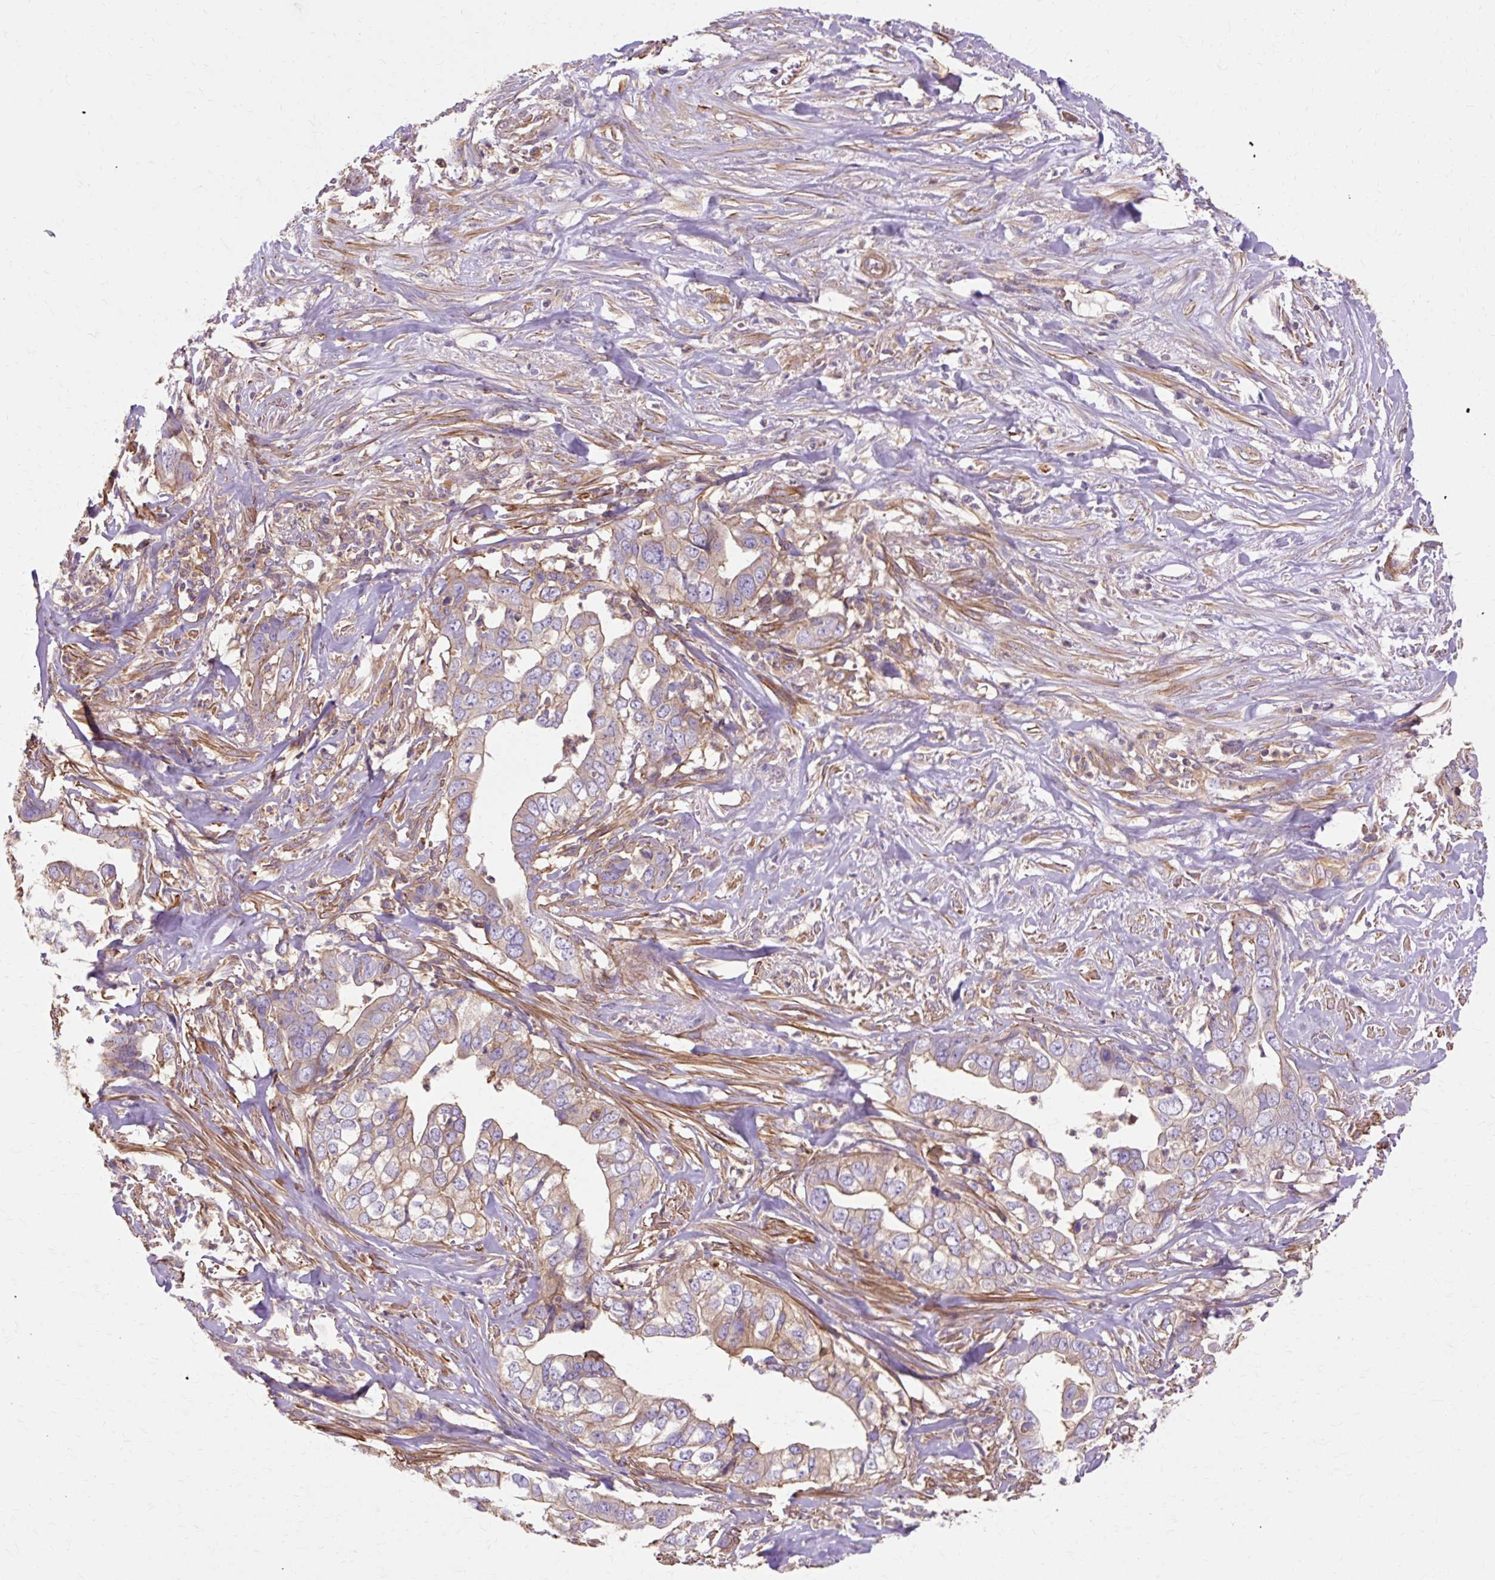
{"staining": {"intensity": "weak", "quantity": "25%-75%", "location": "cytoplasmic/membranous"}, "tissue": "liver cancer", "cell_type": "Tumor cells", "image_type": "cancer", "snomed": [{"axis": "morphology", "description": "Cholangiocarcinoma"}, {"axis": "topography", "description": "Liver"}], "caption": "Tumor cells display weak cytoplasmic/membranous expression in about 25%-75% of cells in cholangiocarcinoma (liver).", "gene": "TBC1D2B", "patient": {"sex": "female", "age": 79}}